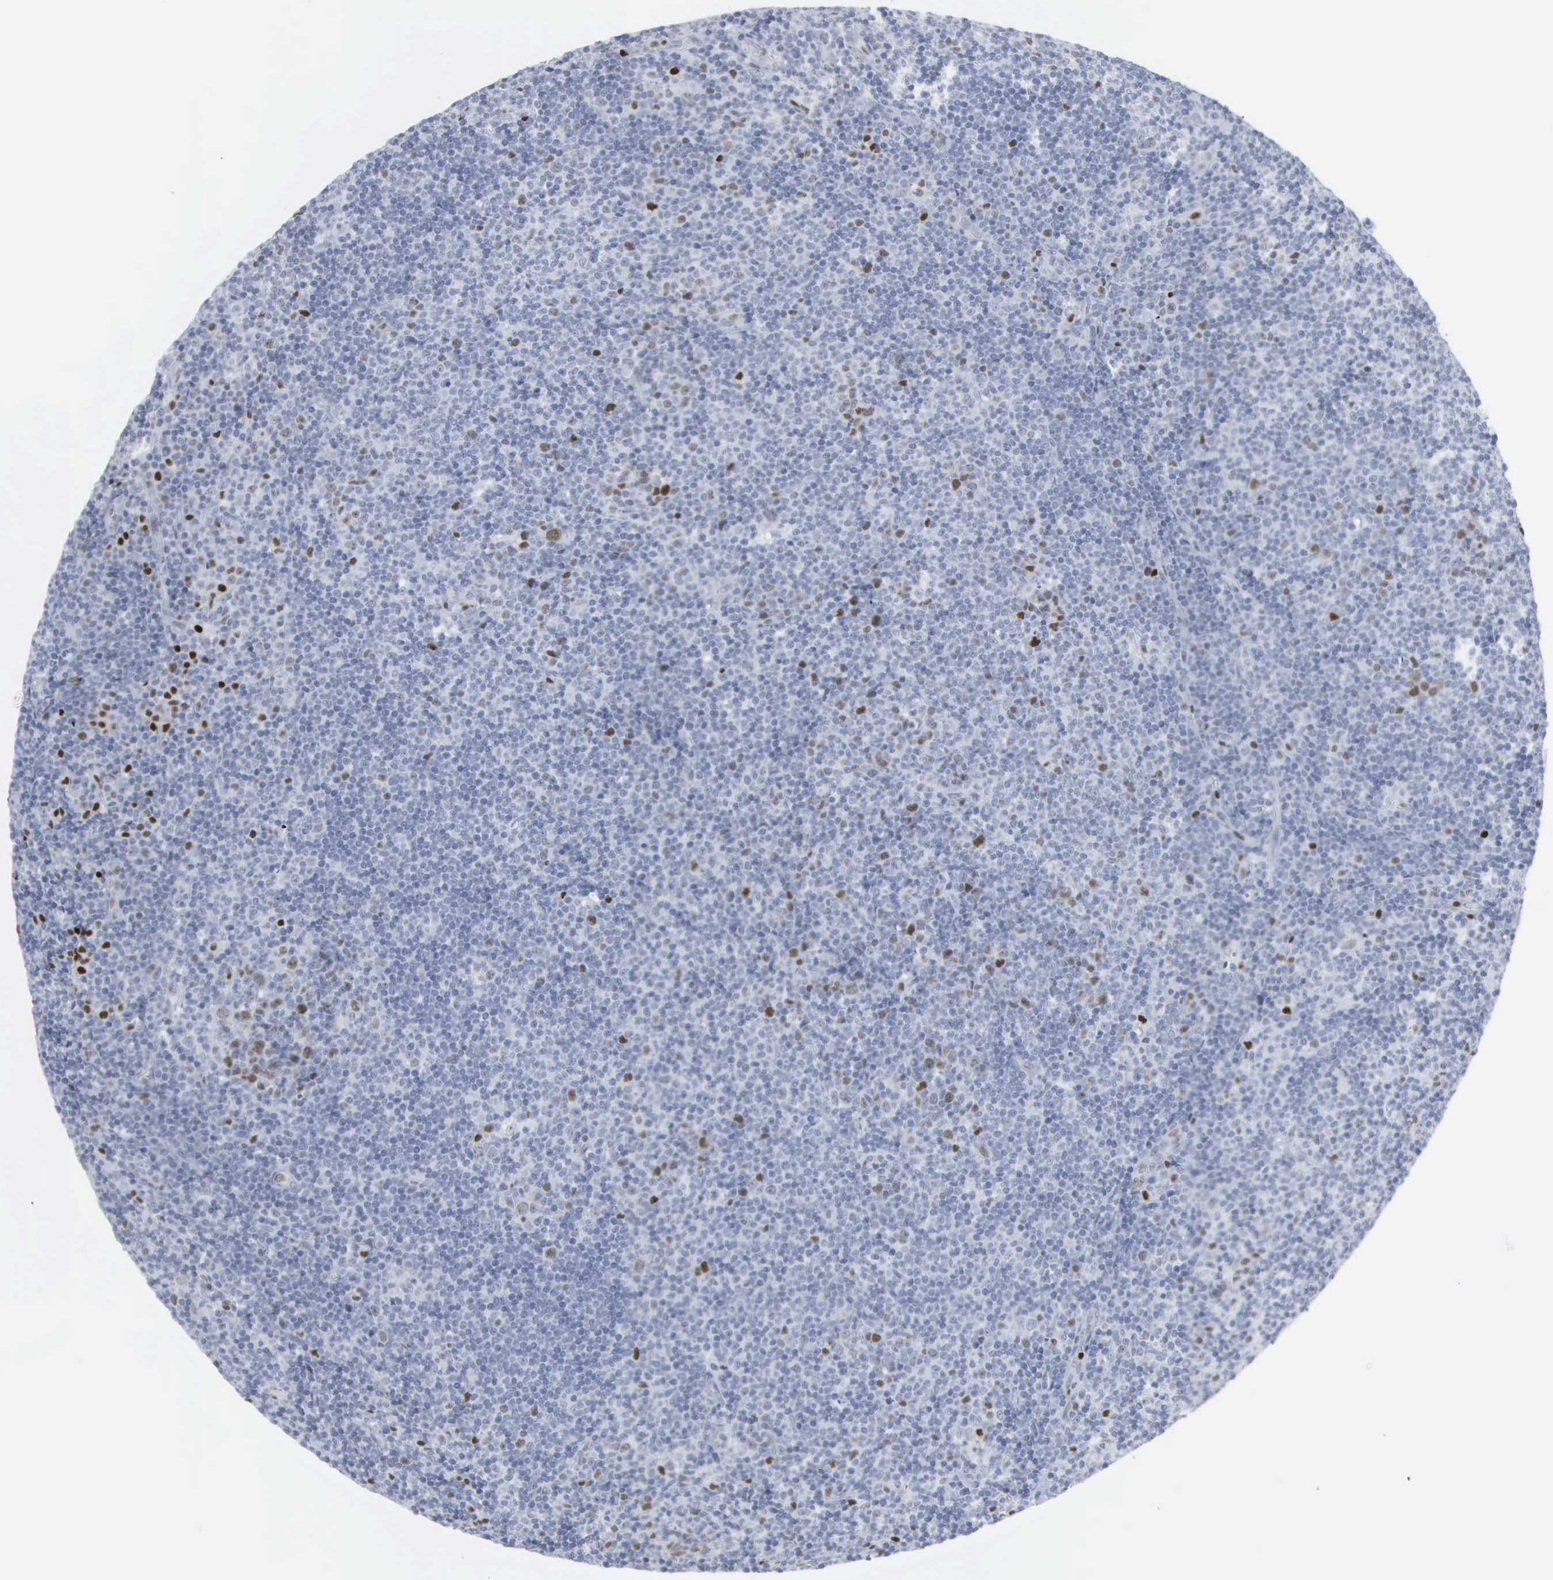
{"staining": {"intensity": "negative", "quantity": "none", "location": "none"}, "tissue": "lymphoma", "cell_type": "Tumor cells", "image_type": "cancer", "snomed": [{"axis": "morphology", "description": "Malignant lymphoma, non-Hodgkin's type, Low grade"}, {"axis": "topography", "description": "Lymph node"}], "caption": "DAB (3,3'-diaminobenzidine) immunohistochemical staining of human lymphoma displays no significant positivity in tumor cells.", "gene": "CCND3", "patient": {"sex": "male", "age": 49}}